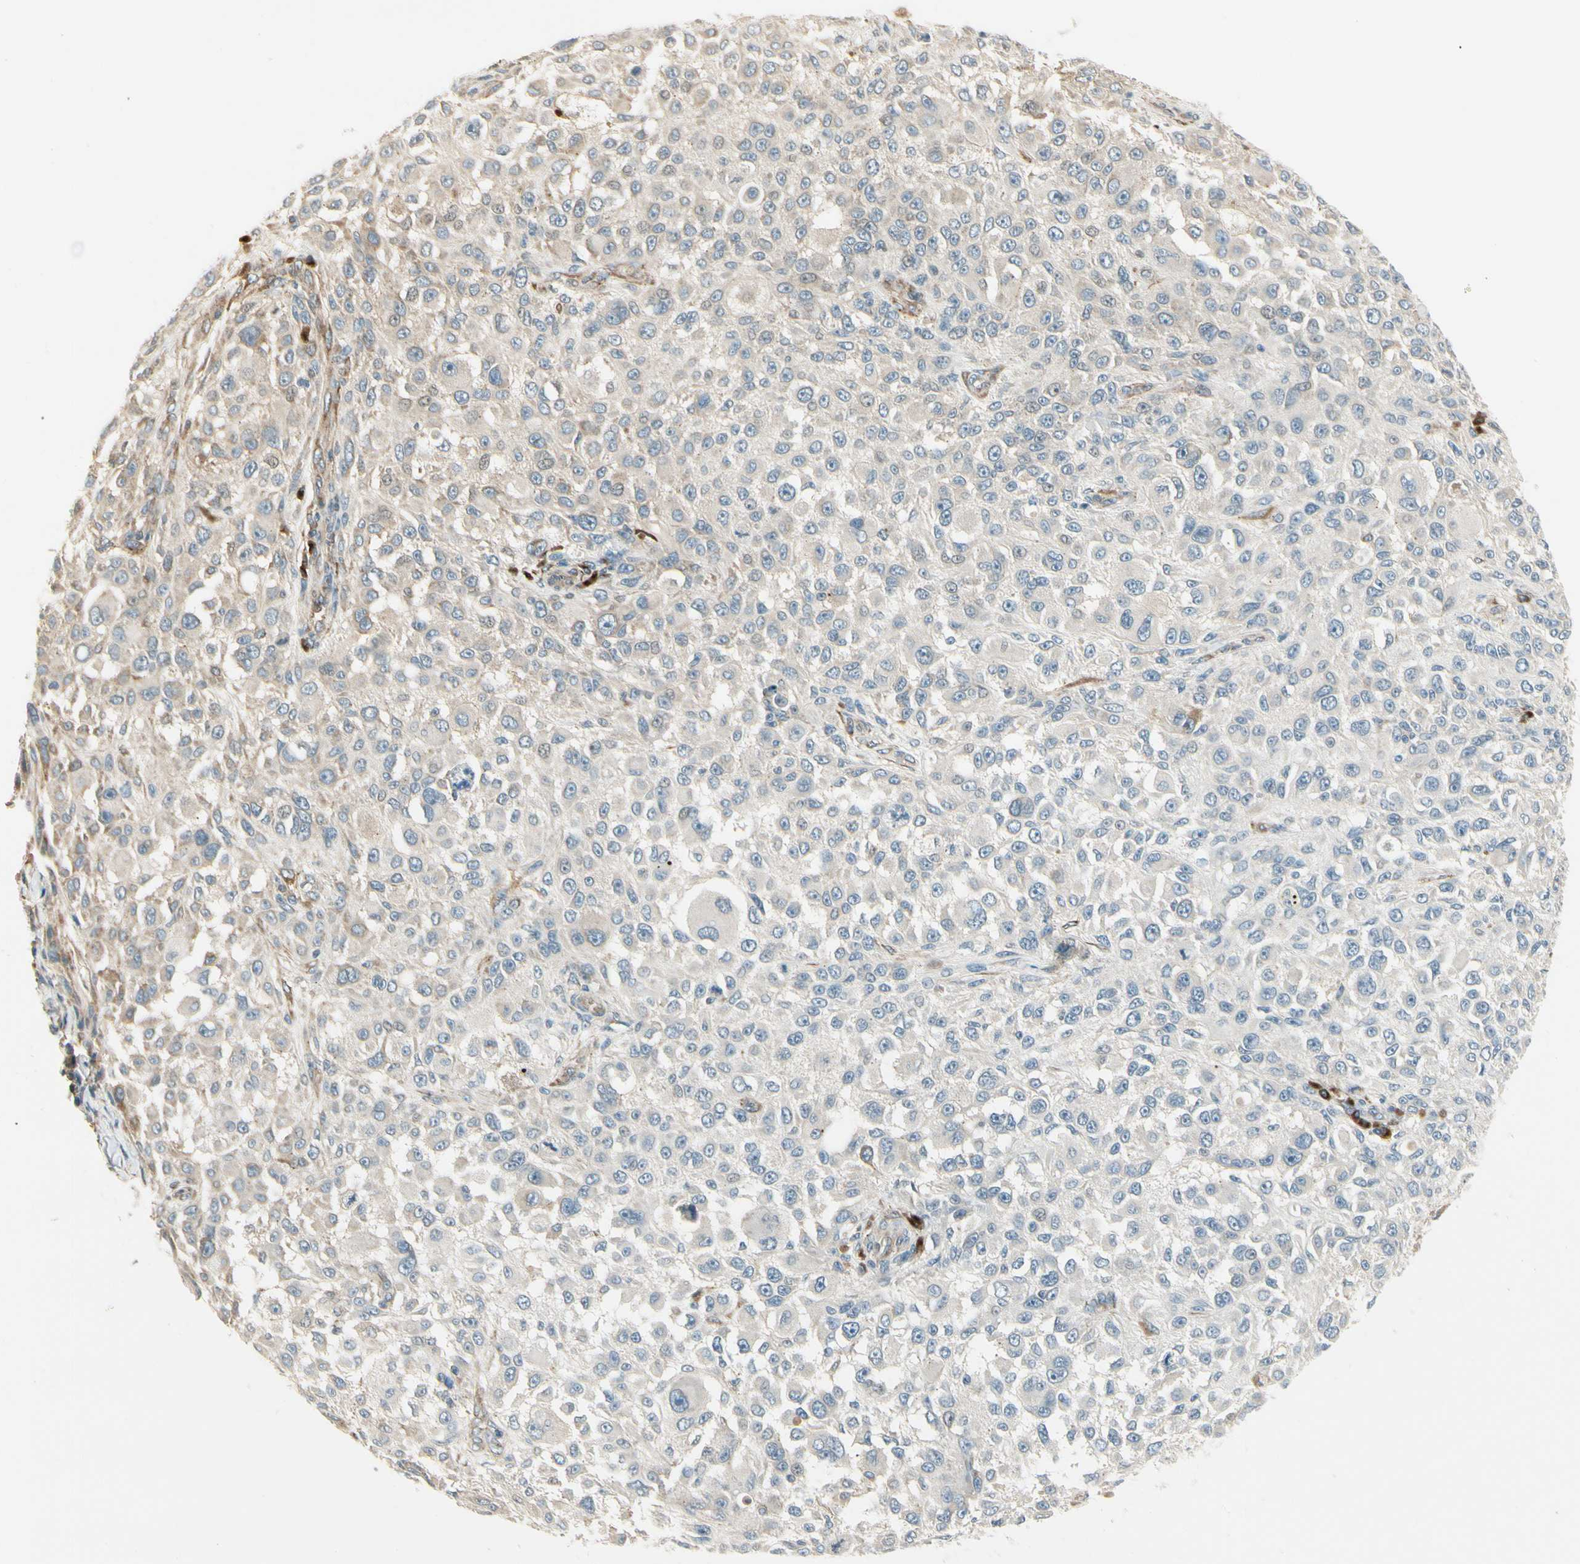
{"staining": {"intensity": "weak", "quantity": ">75%", "location": "cytoplasmic/membranous"}, "tissue": "melanoma", "cell_type": "Tumor cells", "image_type": "cancer", "snomed": [{"axis": "morphology", "description": "Necrosis, NOS"}, {"axis": "morphology", "description": "Malignant melanoma, NOS"}, {"axis": "topography", "description": "Skin"}], "caption": "Melanoma was stained to show a protein in brown. There is low levels of weak cytoplasmic/membranous positivity in approximately >75% of tumor cells. (IHC, brightfield microscopy, high magnification).", "gene": "MANSC1", "patient": {"sex": "female", "age": 87}}